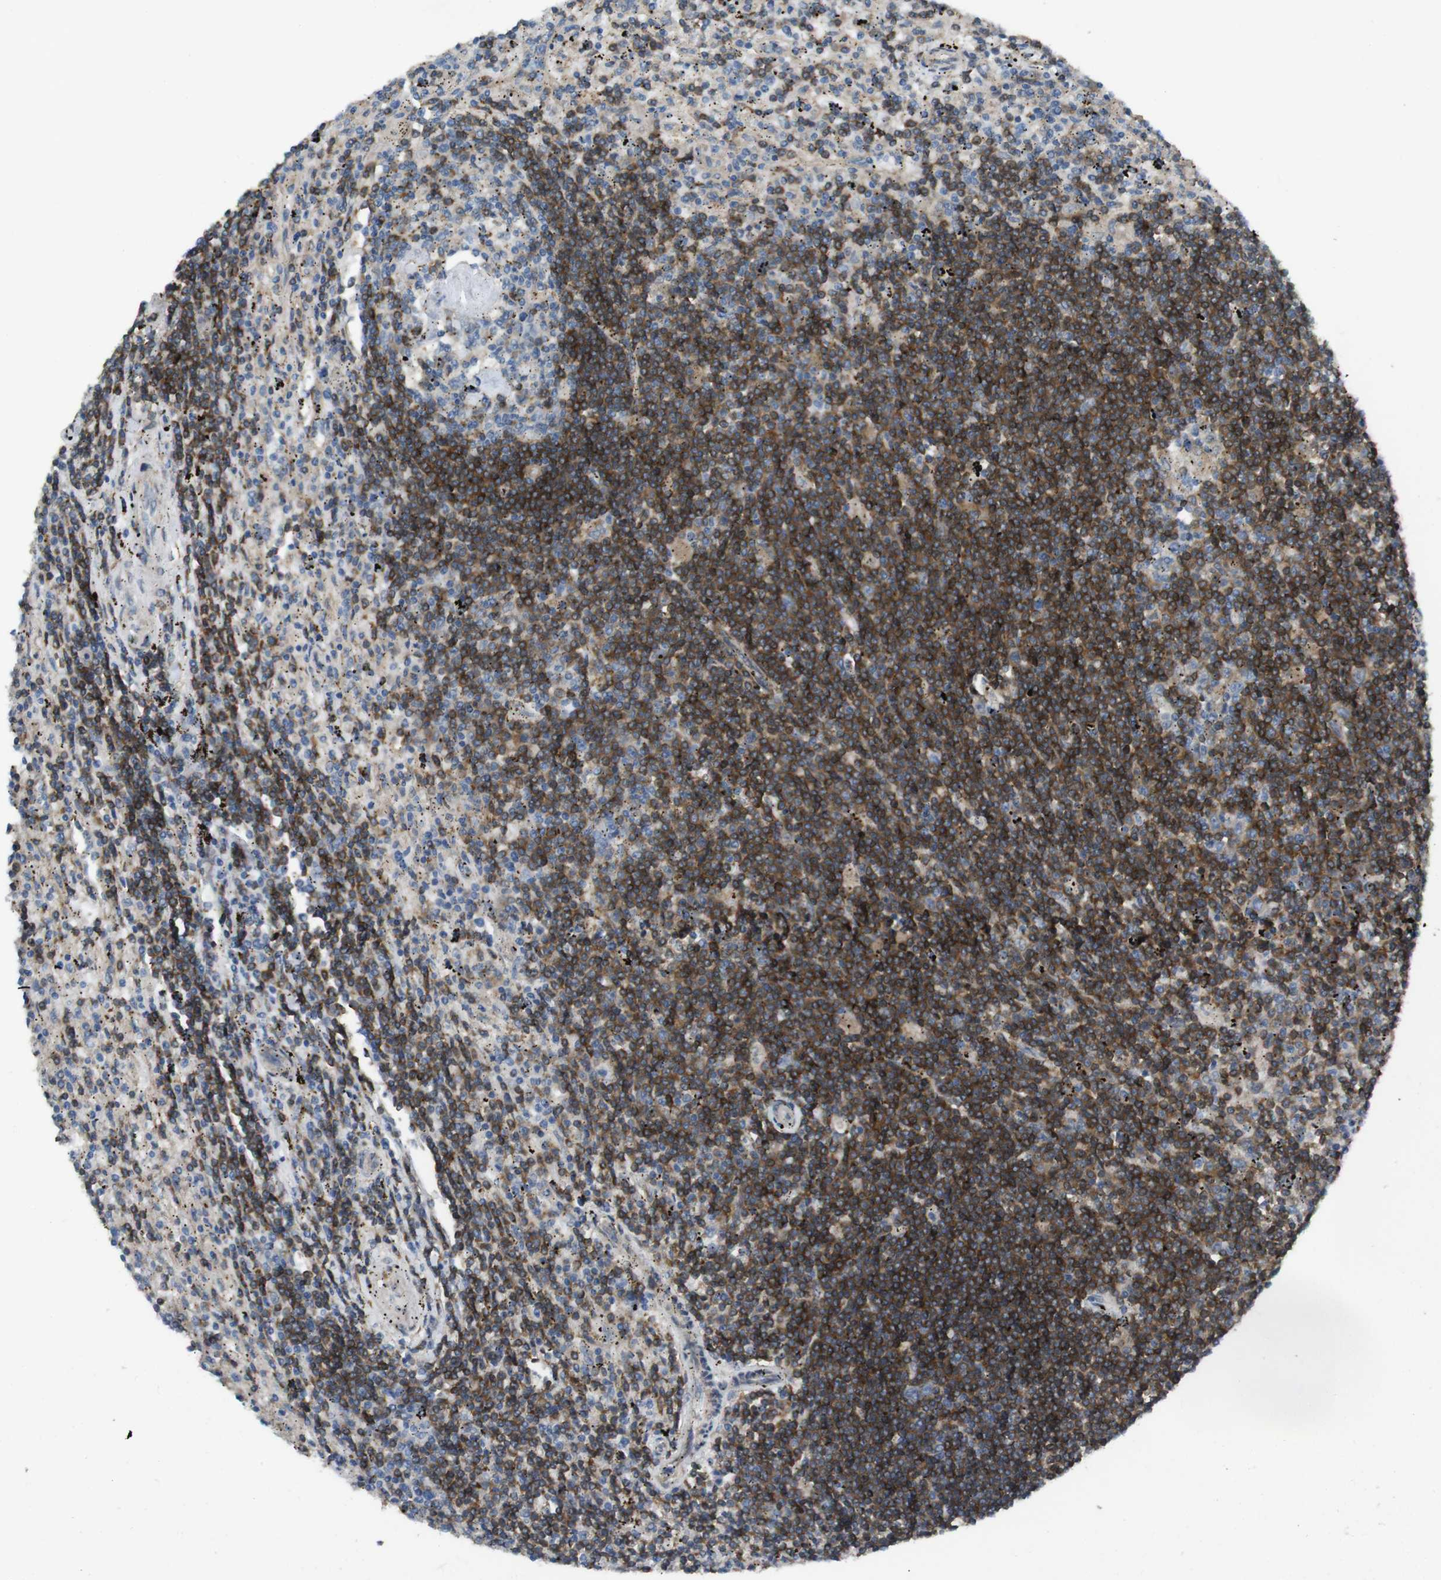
{"staining": {"intensity": "strong", "quantity": ">75%", "location": "cytoplasmic/membranous"}, "tissue": "lymphoma", "cell_type": "Tumor cells", "image_type": "cancer", "snomed": [{"axis": "morphology", "description": "Malignant lymphoma, non-Hodgkin's type, Low grade"}, {"axis": "topography", "description": "Spleen"}], "caption": "Approximately >75% of tumor cells in lymphoma demonstrate strong cytoplasmic/membranous protein staining as visualized by brown immunohistochemical staining.", "gene": "ARHGAP24", "patient": {"sex": "male", "age": 76}}